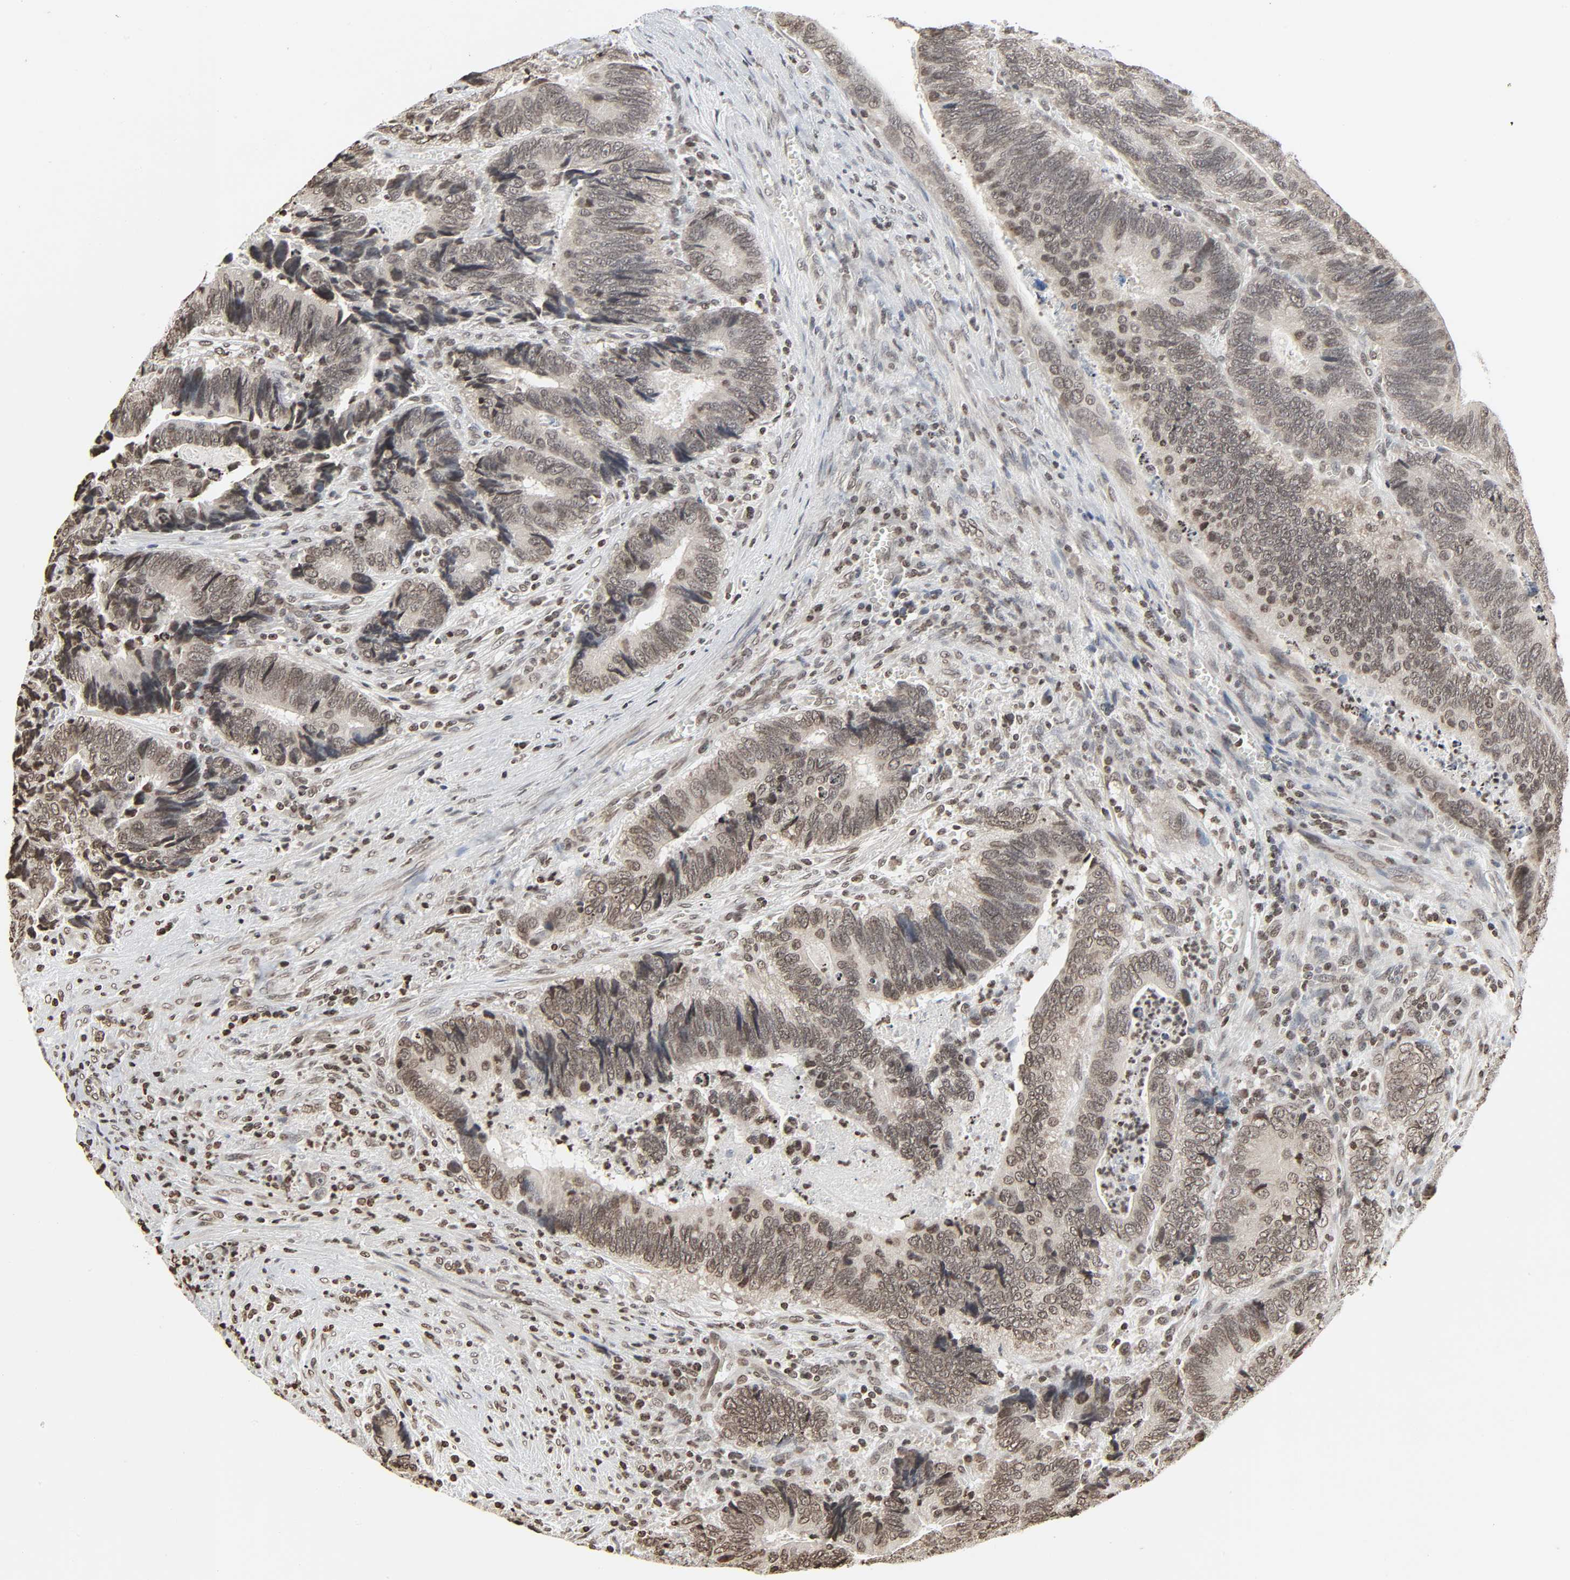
{"staining": {"intensity": "moderate", "quantity": ">75%", "location": "nuclear"}, "tissue": "colorectal cancer", "cell_type": "Tumor cells", "image_type": "cancer", "snomed": [{"axis": "morphology", "description": "Adenocarcinoma, NOS"}, {"axis": "topography", "description": "Colon"}], "caption": "About >75% of tumor cells in human colorectal adenocarcinoma demonstrate moderate nuclear protein positivity as visualized by brown immunohistochemical staining.", "gene": "ELAVL1", "patient": {"sex": "male", "age": 72}}